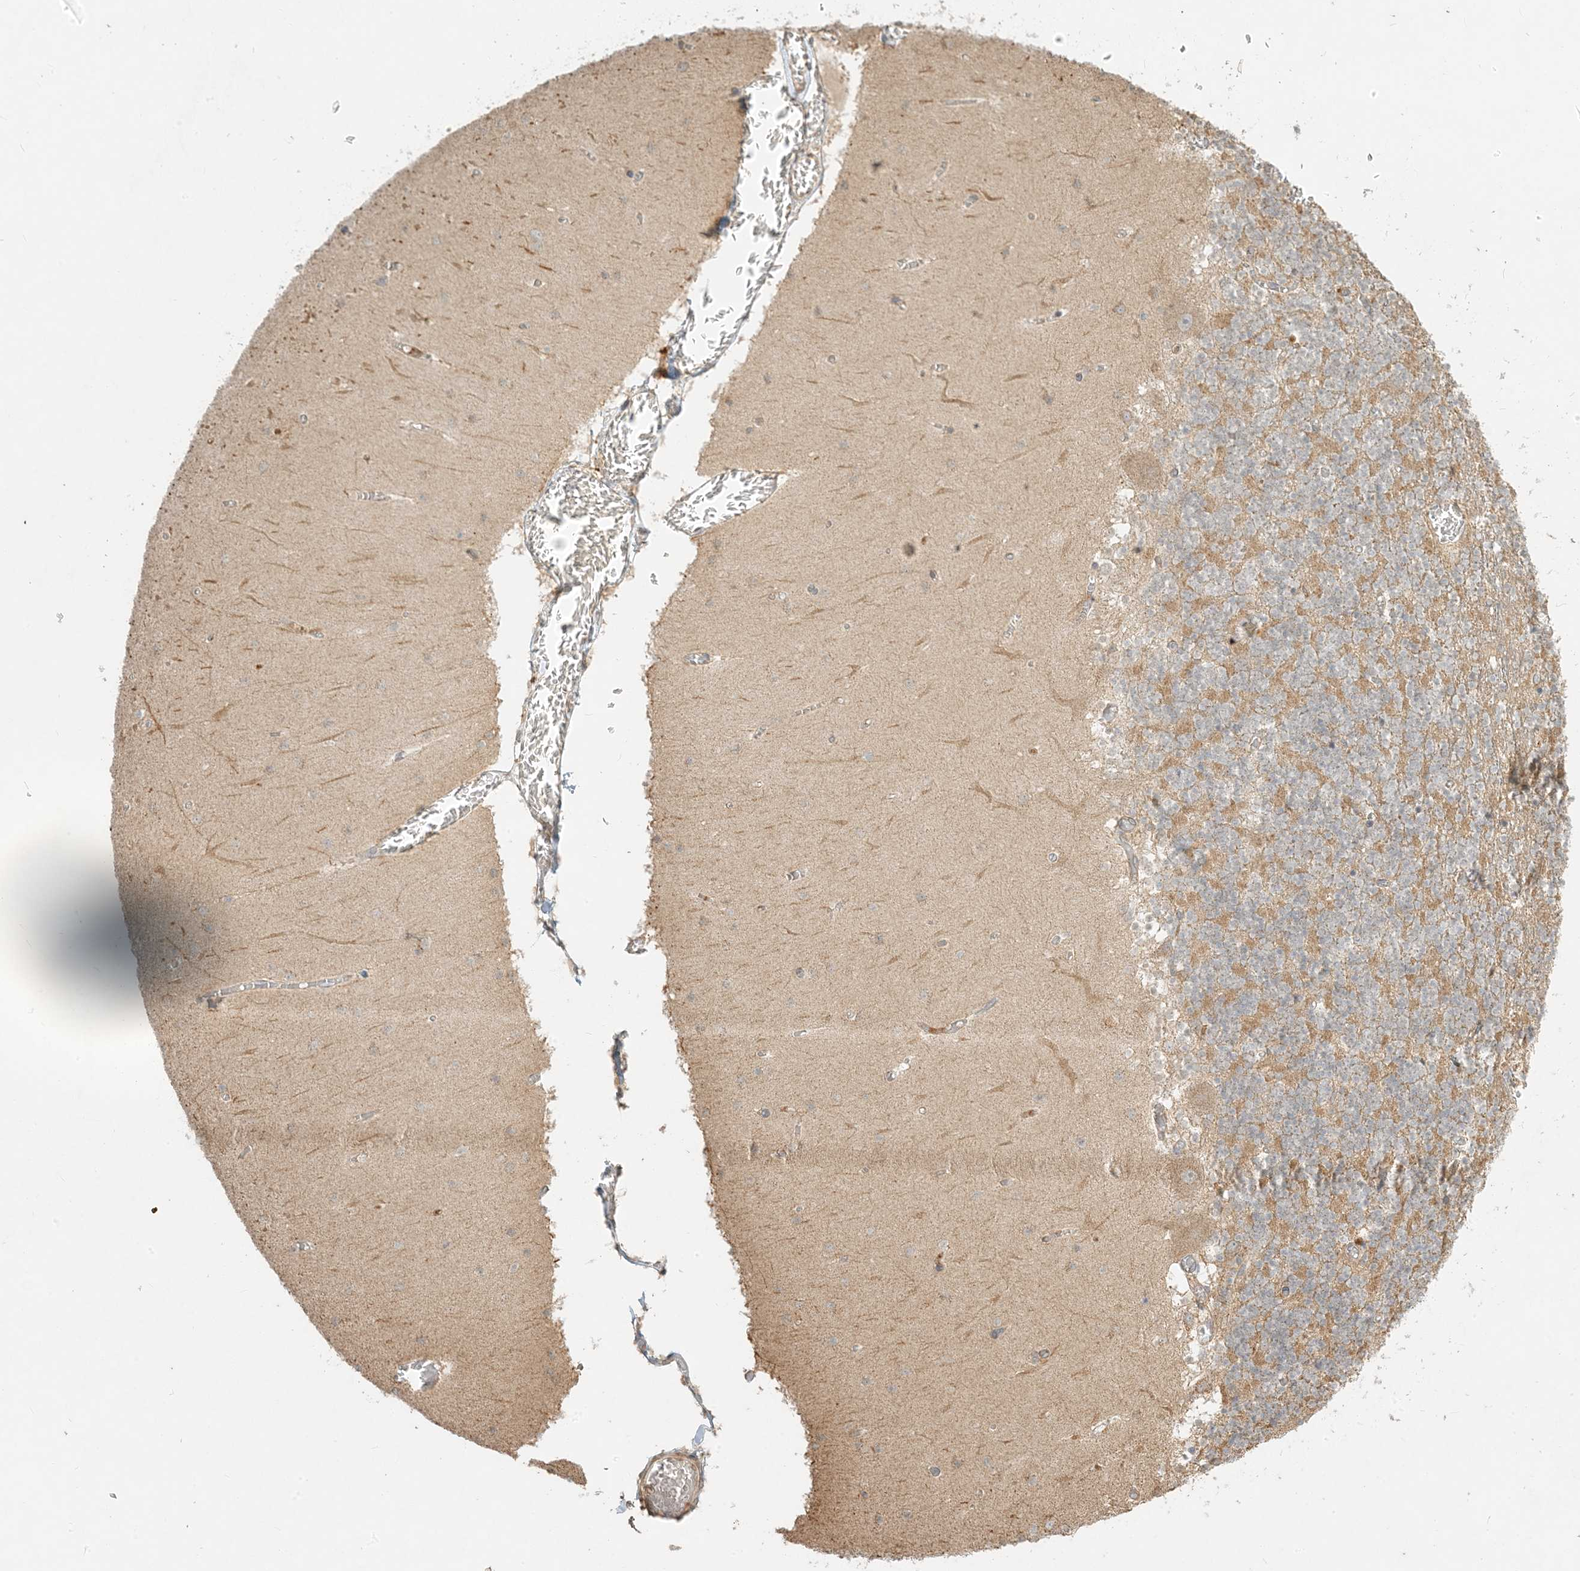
{"staining": {"intensity": "moderate", "quantity": "25%-75%", "location": "cytoplasmic/membranous"}, "tissue": "cerebellum", "cell_type": "Cells in granular layer", "image_type": "normal", "snomed": [{"axis": "morphology", "description": "Normal tissue, NOS"}, {"axis": "topography", "description": "Cerebellum"}], "caption": "Human cerebellum stained with a brown dye shows moderate cytoplasmic/membranous positive staining in approximately 25%-75% of cells in granular layer.", "gene": "MCOLN1", "patient": {"sex": "female", "age": 28}}